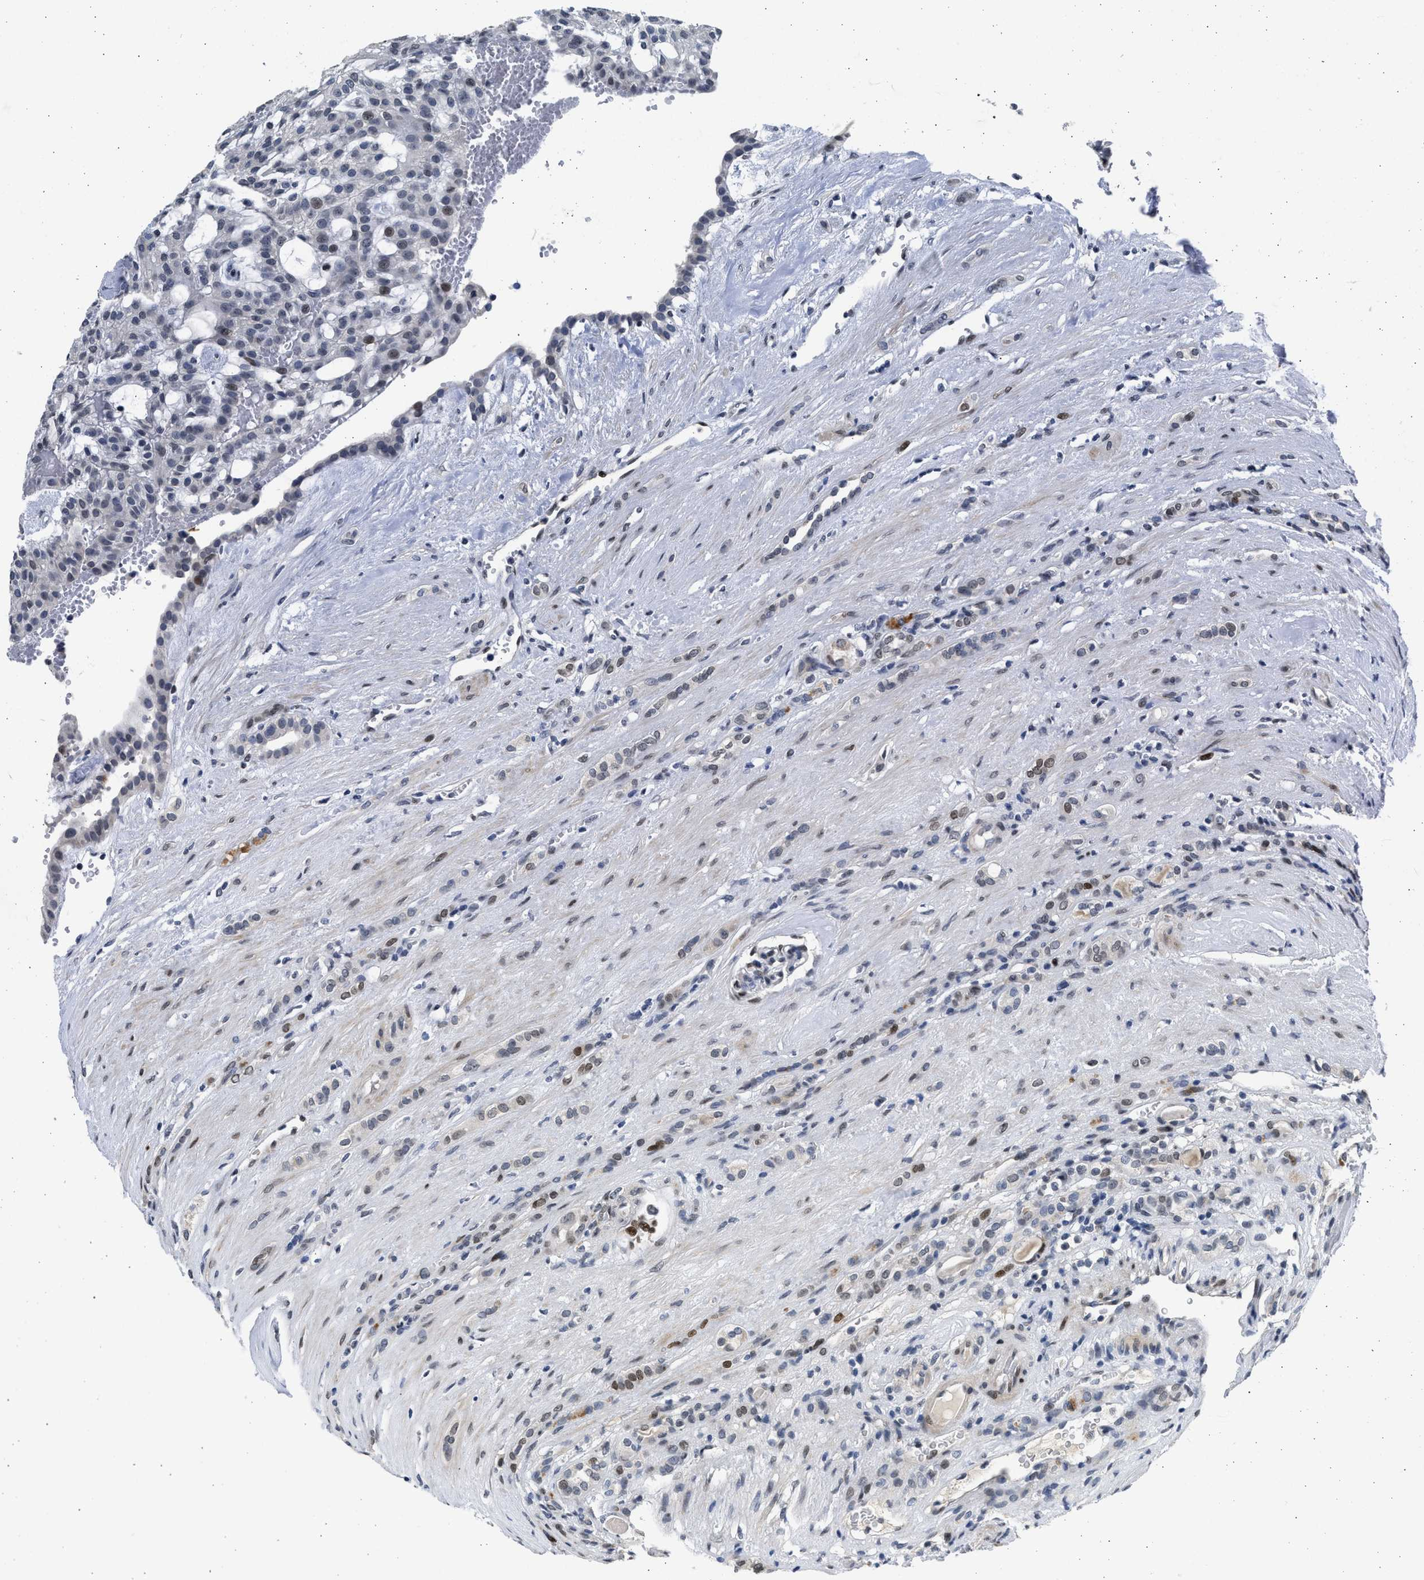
{"staining": {"intensity": "weak", "quantity": "<25%", "location": "nuclear"}, "tissue": "renal cancer", "cell_type": "Tumor cells", "image_type": "cancer", "snomed": [{"axis": "morphology", "description": "Adenocarcinoma, NOS"}, {"axis": "topography", "description": "Kidney"}], "caption": "Immunohistochemistry of renal cancer exhibits no positivity in tumor cells. (DAB IHC visualized using brightfield microscopy, high magnification).", "gene": "HMGN3", "patient": {"sex": "male", "age": 63}}